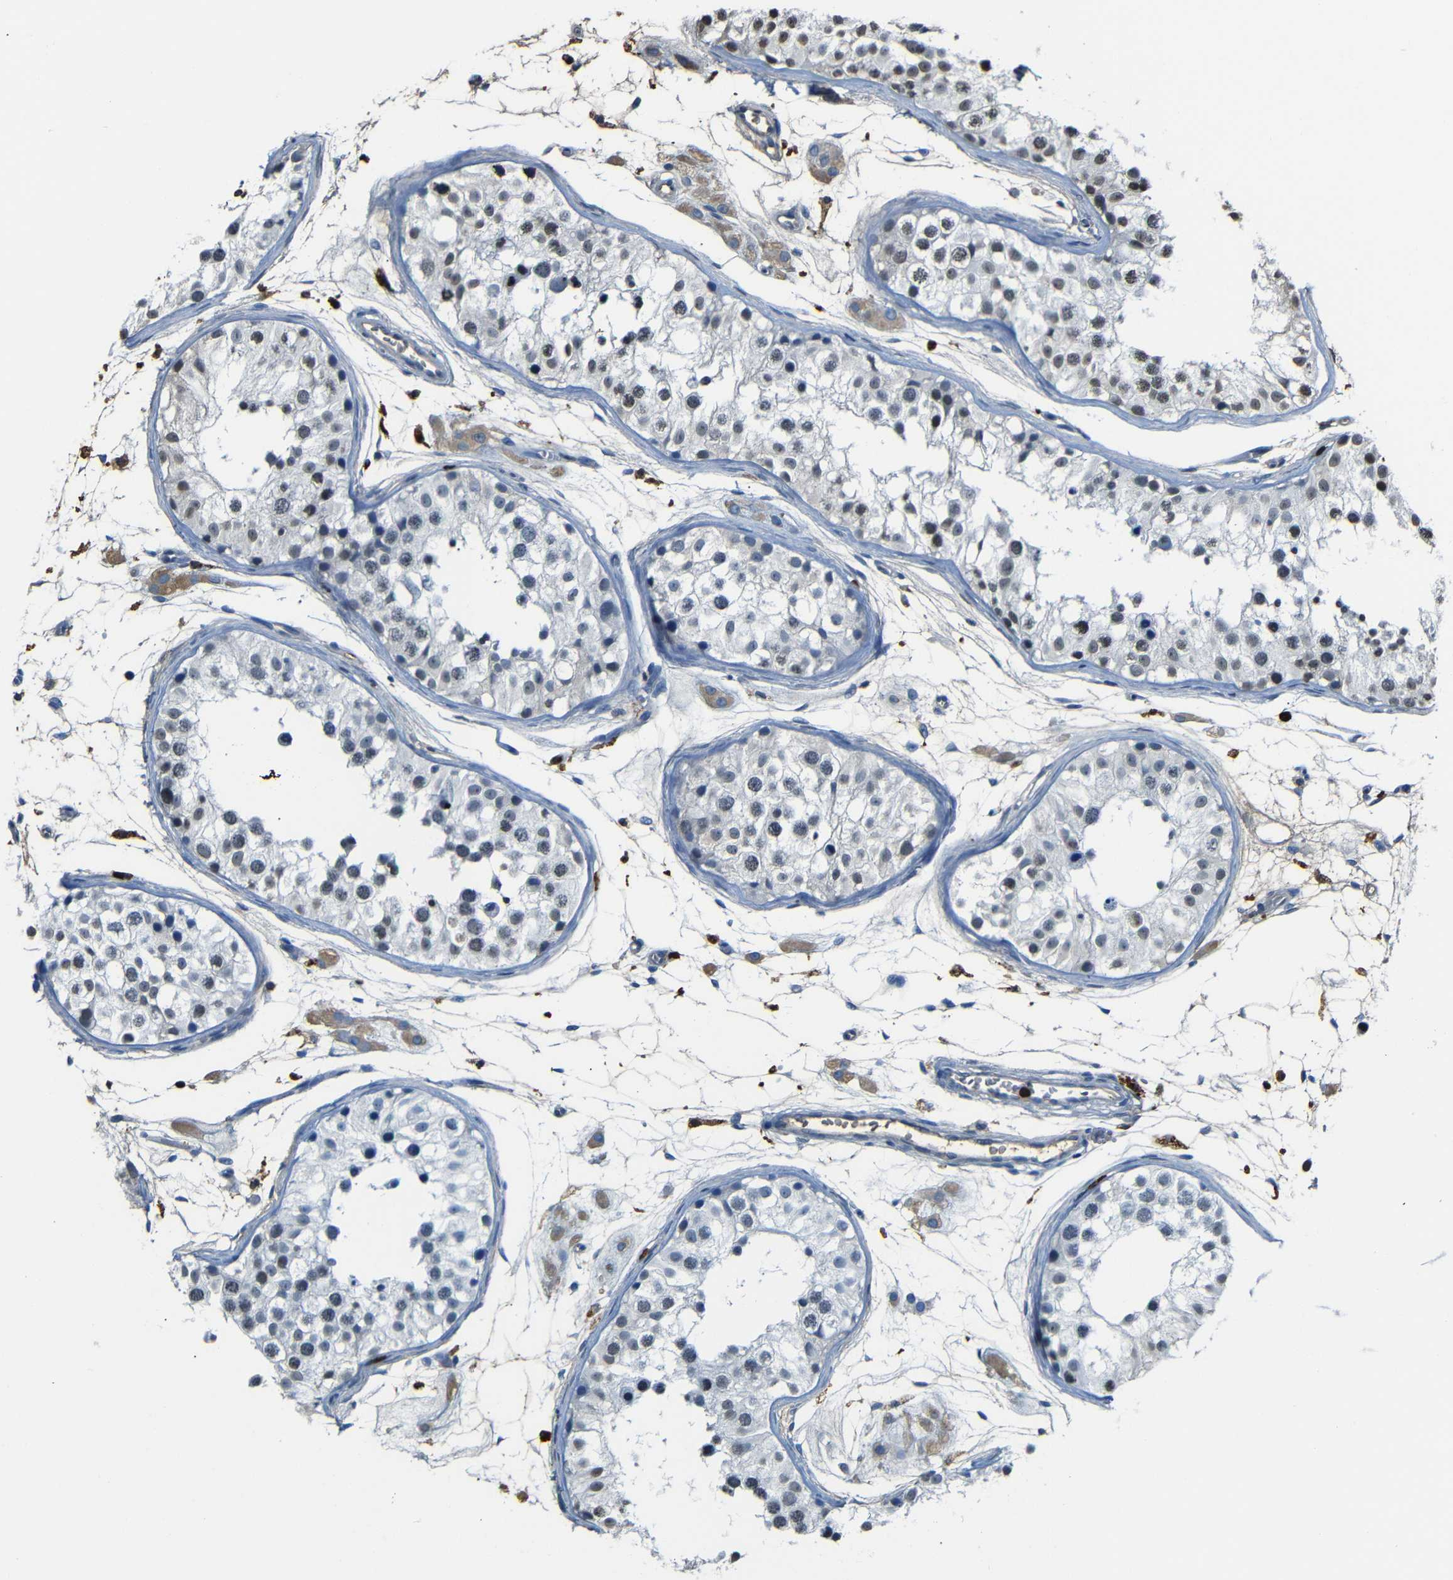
{"staining": {"intensity": "weak", "quantity": "<25%", "location": "nuclear"}, "tissue": "testis", "cell_type": "Cells in seminiferous ducts", "image_type": "normal", "snomed": [{"axis": "morphology", "description": "Normal tissue, NOS"}, {"axis": "morphology", "description": "Adenocarcinoma, metastatic, NOS"}, {"axis": "topography", "description": "Testis"}], "caption": "An immunohistochemistry (IHC) image of benign testis is shown. There is no staining in cells in seminiferous ducts of testis.", "gene": "SERPINA1", "patient": {"sex": "male", "age": 26}}